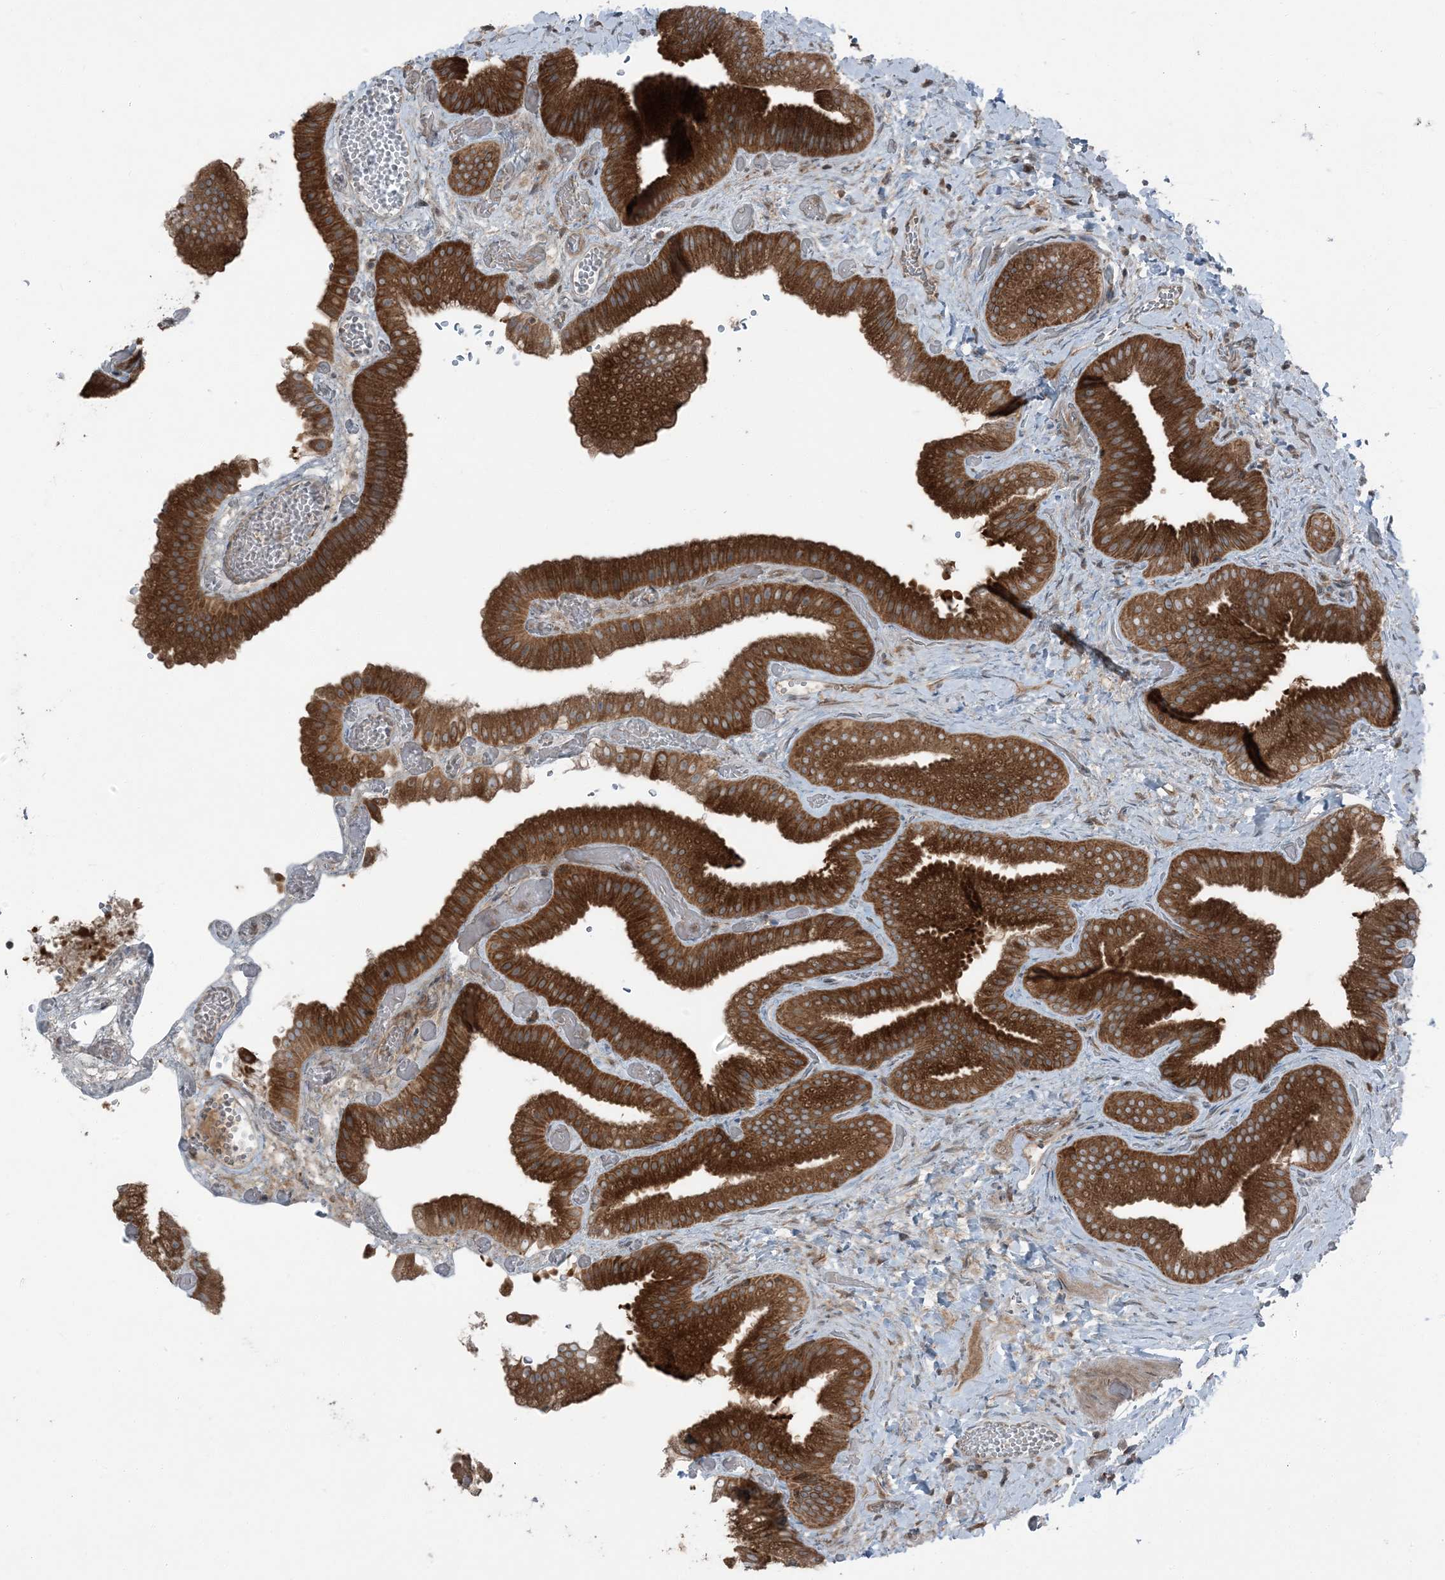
{"staining": {"intensity": "strong", "quantity": ">75%", "location": "cytoplasmic/membranous"}, "tissue": "gallbladder", "cell_type": "Glandular cells", "image_type": "normal", "snomed": [{"axis": "morphology", "description": "Normal tissue, NOS"}, {"axis": "topography", "description": "Gallbladder"}], "caption": "IHC of benign human gallbladder displays high levels of strong cytoplasmic/membranous positivity in about >75% of glandular cells. (DAB IHC, brown staining for protein, blue staining for nuclei).", "gene": "RAB3GAP1", "patient": {"sex": "female", "age": 64}}